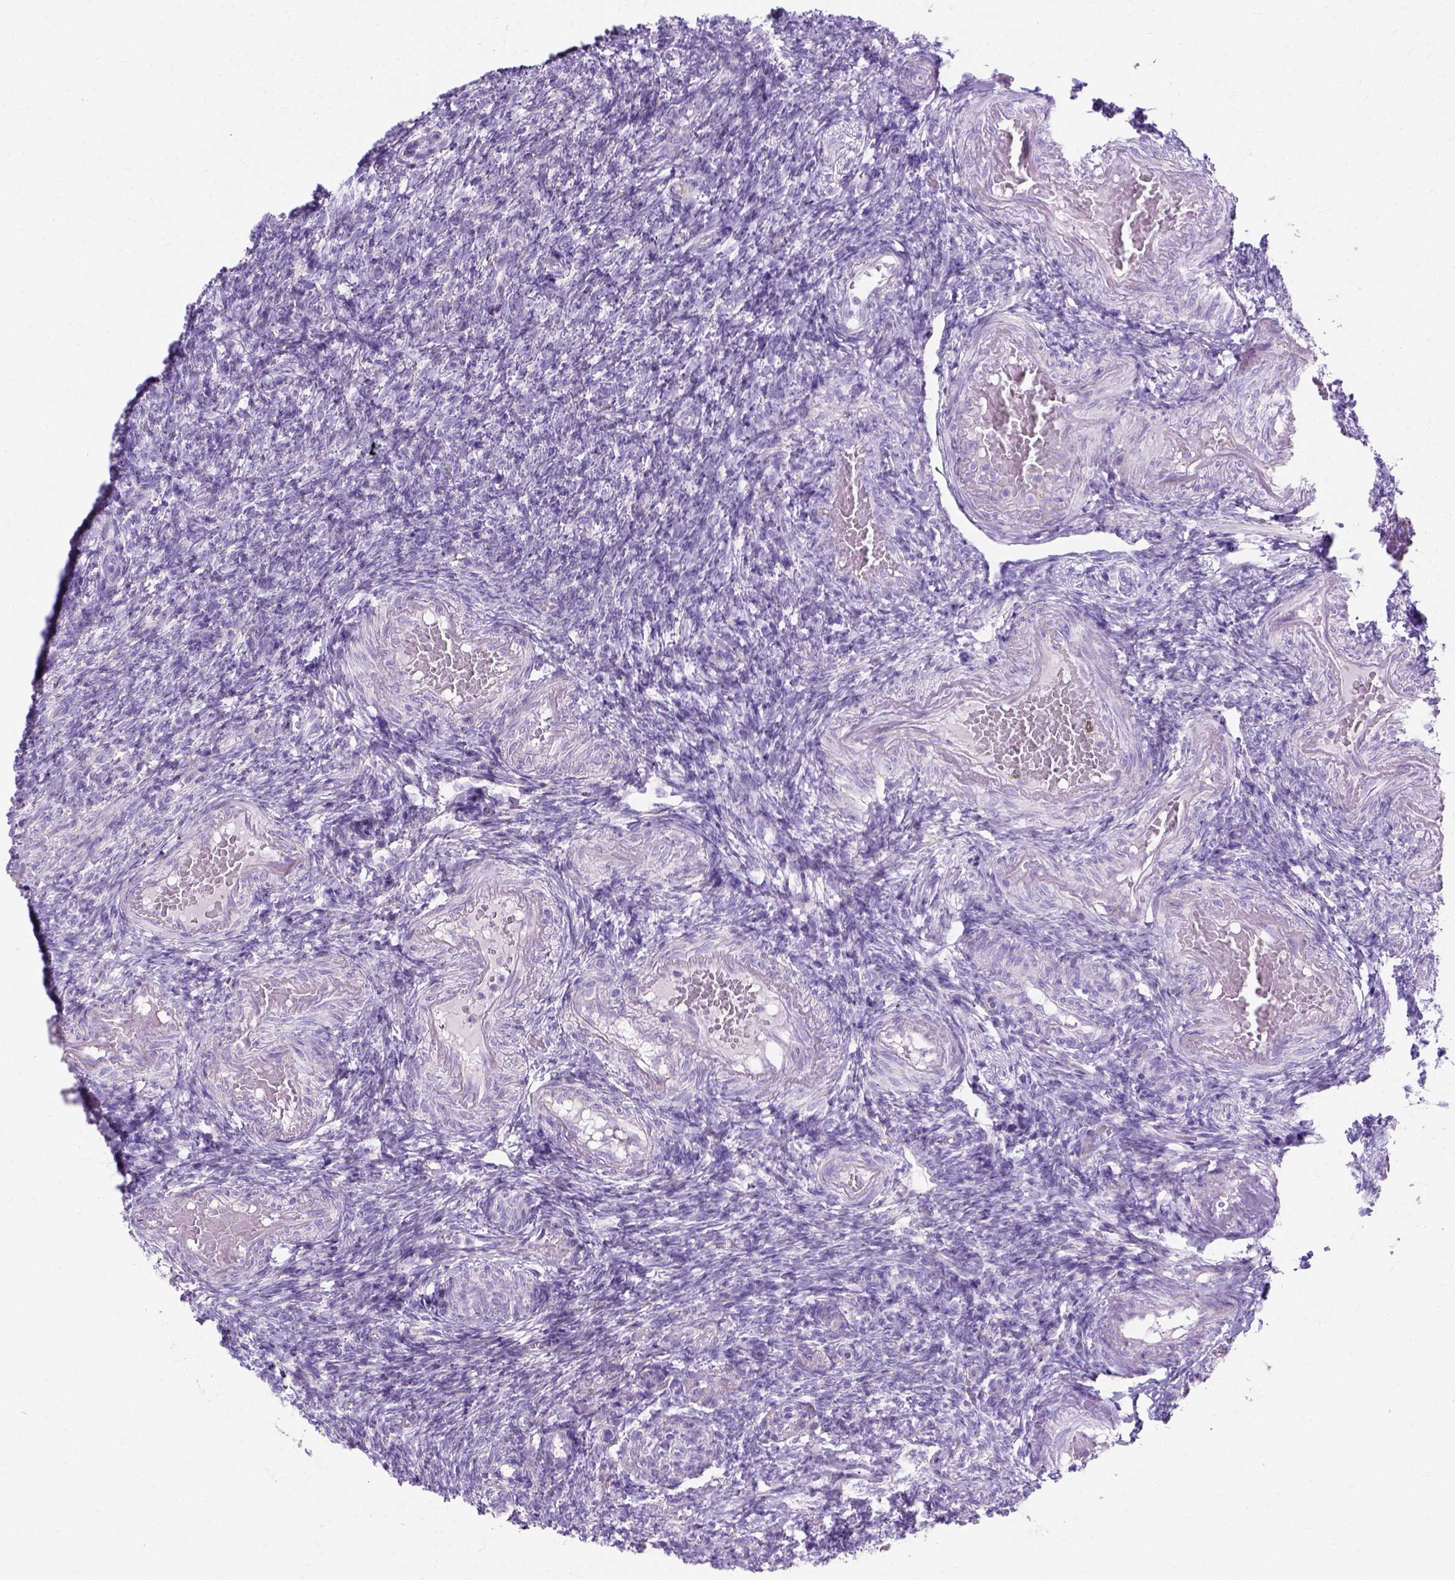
{"staining": {"intensity": "moderate", "quantity": "<25%", "location": "cytoplasmic/membranous"}, "tissue": "ovary", "cell_type": "Follicle cells", "image_type": "normal", "snomed": [{"axis": "morphology", "description": "Normal tissue, NOS"}, {"axis": "topography", "description": "Ovary"}], "caption": "DAB immunohistochemical staining of unremarkable human ovary demonstrates moderate cytoplasmic/membranous protein positivity in approximately <25% of follicle cells.", "gene": "MYH15", "patient": {"sex": "female", "age": 39}}